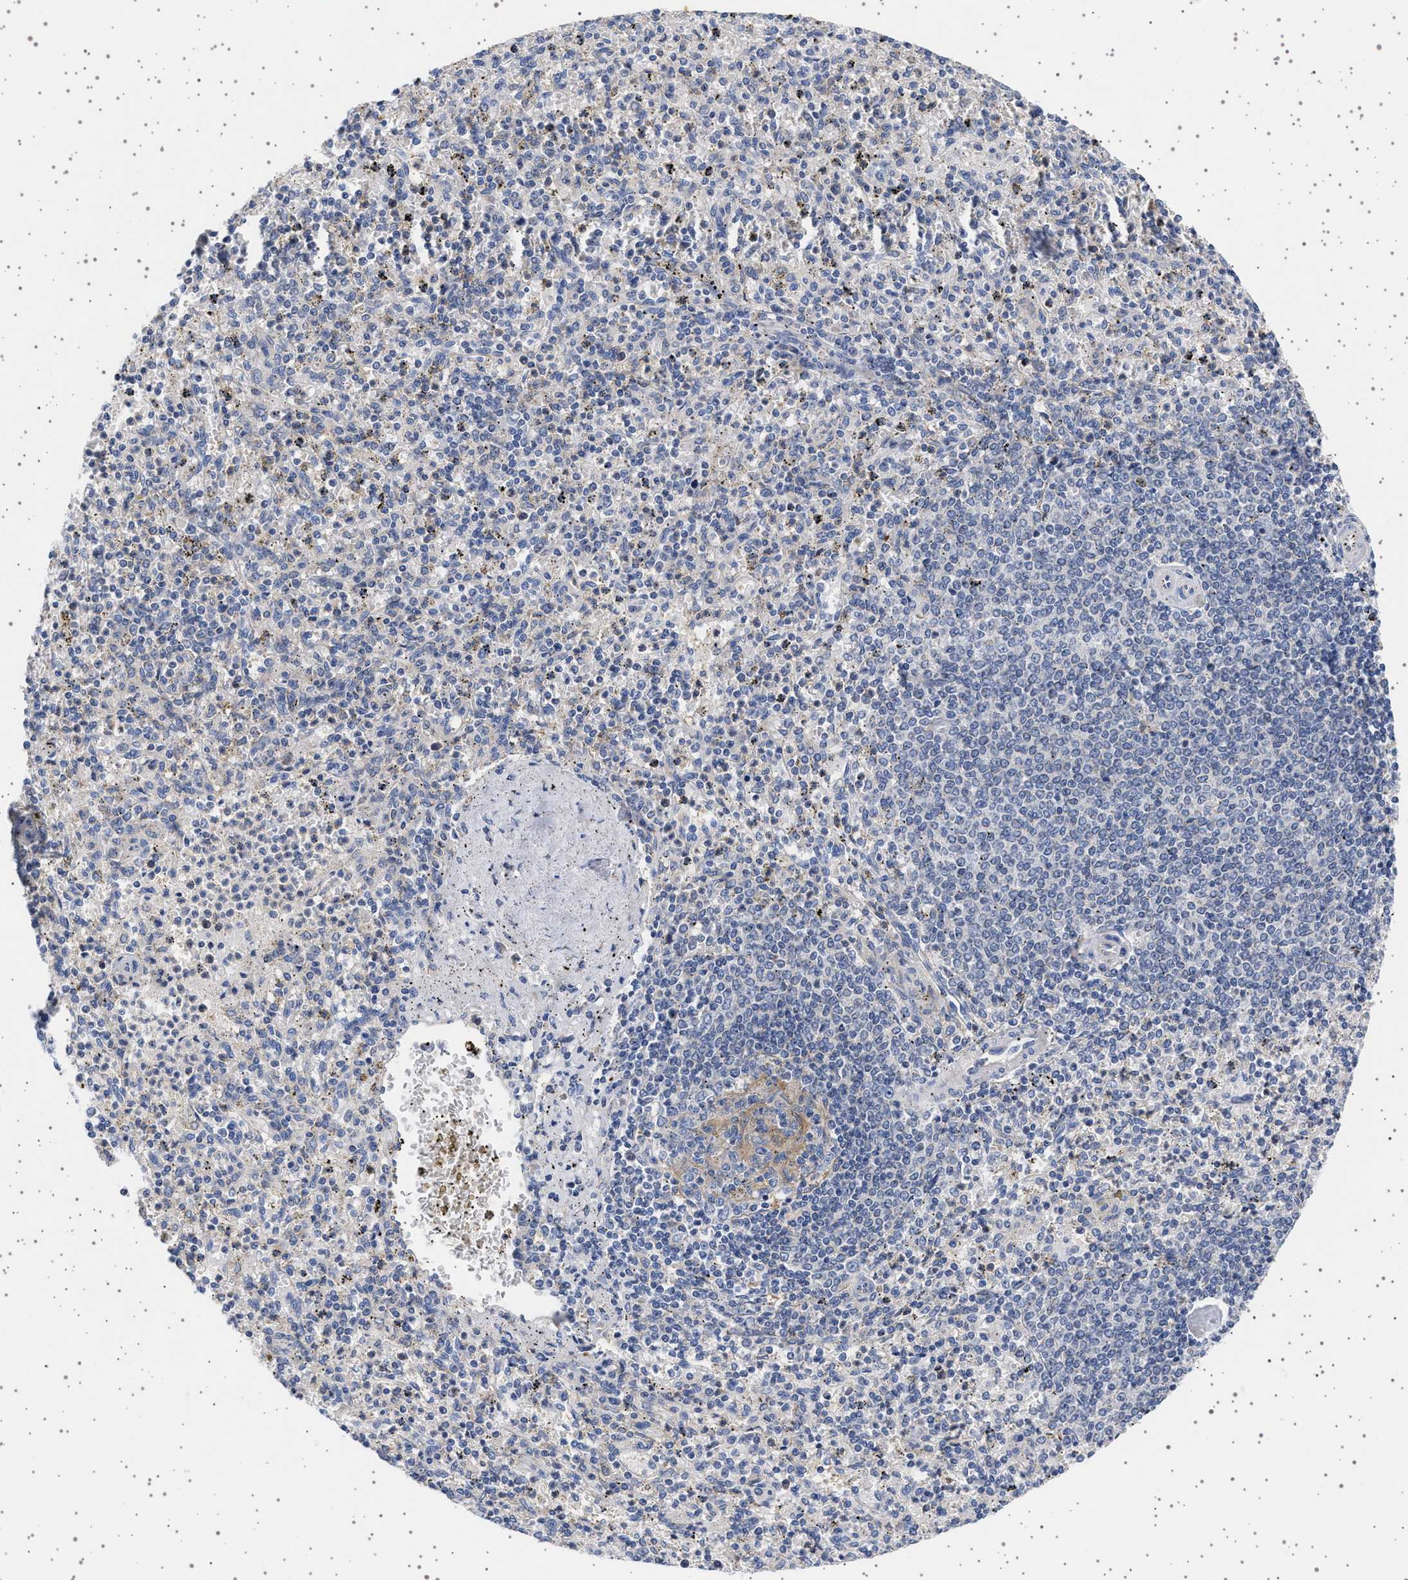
{"staining": {"intensity": "negative", "quantity": "none", "location": "none"}, "tissue": "spleen", "cell_type": "Cells in red pulp", "image_type": "normal", "snomed": [{"axis": "morphology", "description": "Normal tissue, NOS"}, {"axis": "topography", "description": "Spleen"}], "caption": "Immunohistochemical staining of benign spleen reveals no significant expression in cells in red pulp.", "gene": "TRMT10B", "patient": {"sex": "male", "age": 72}}